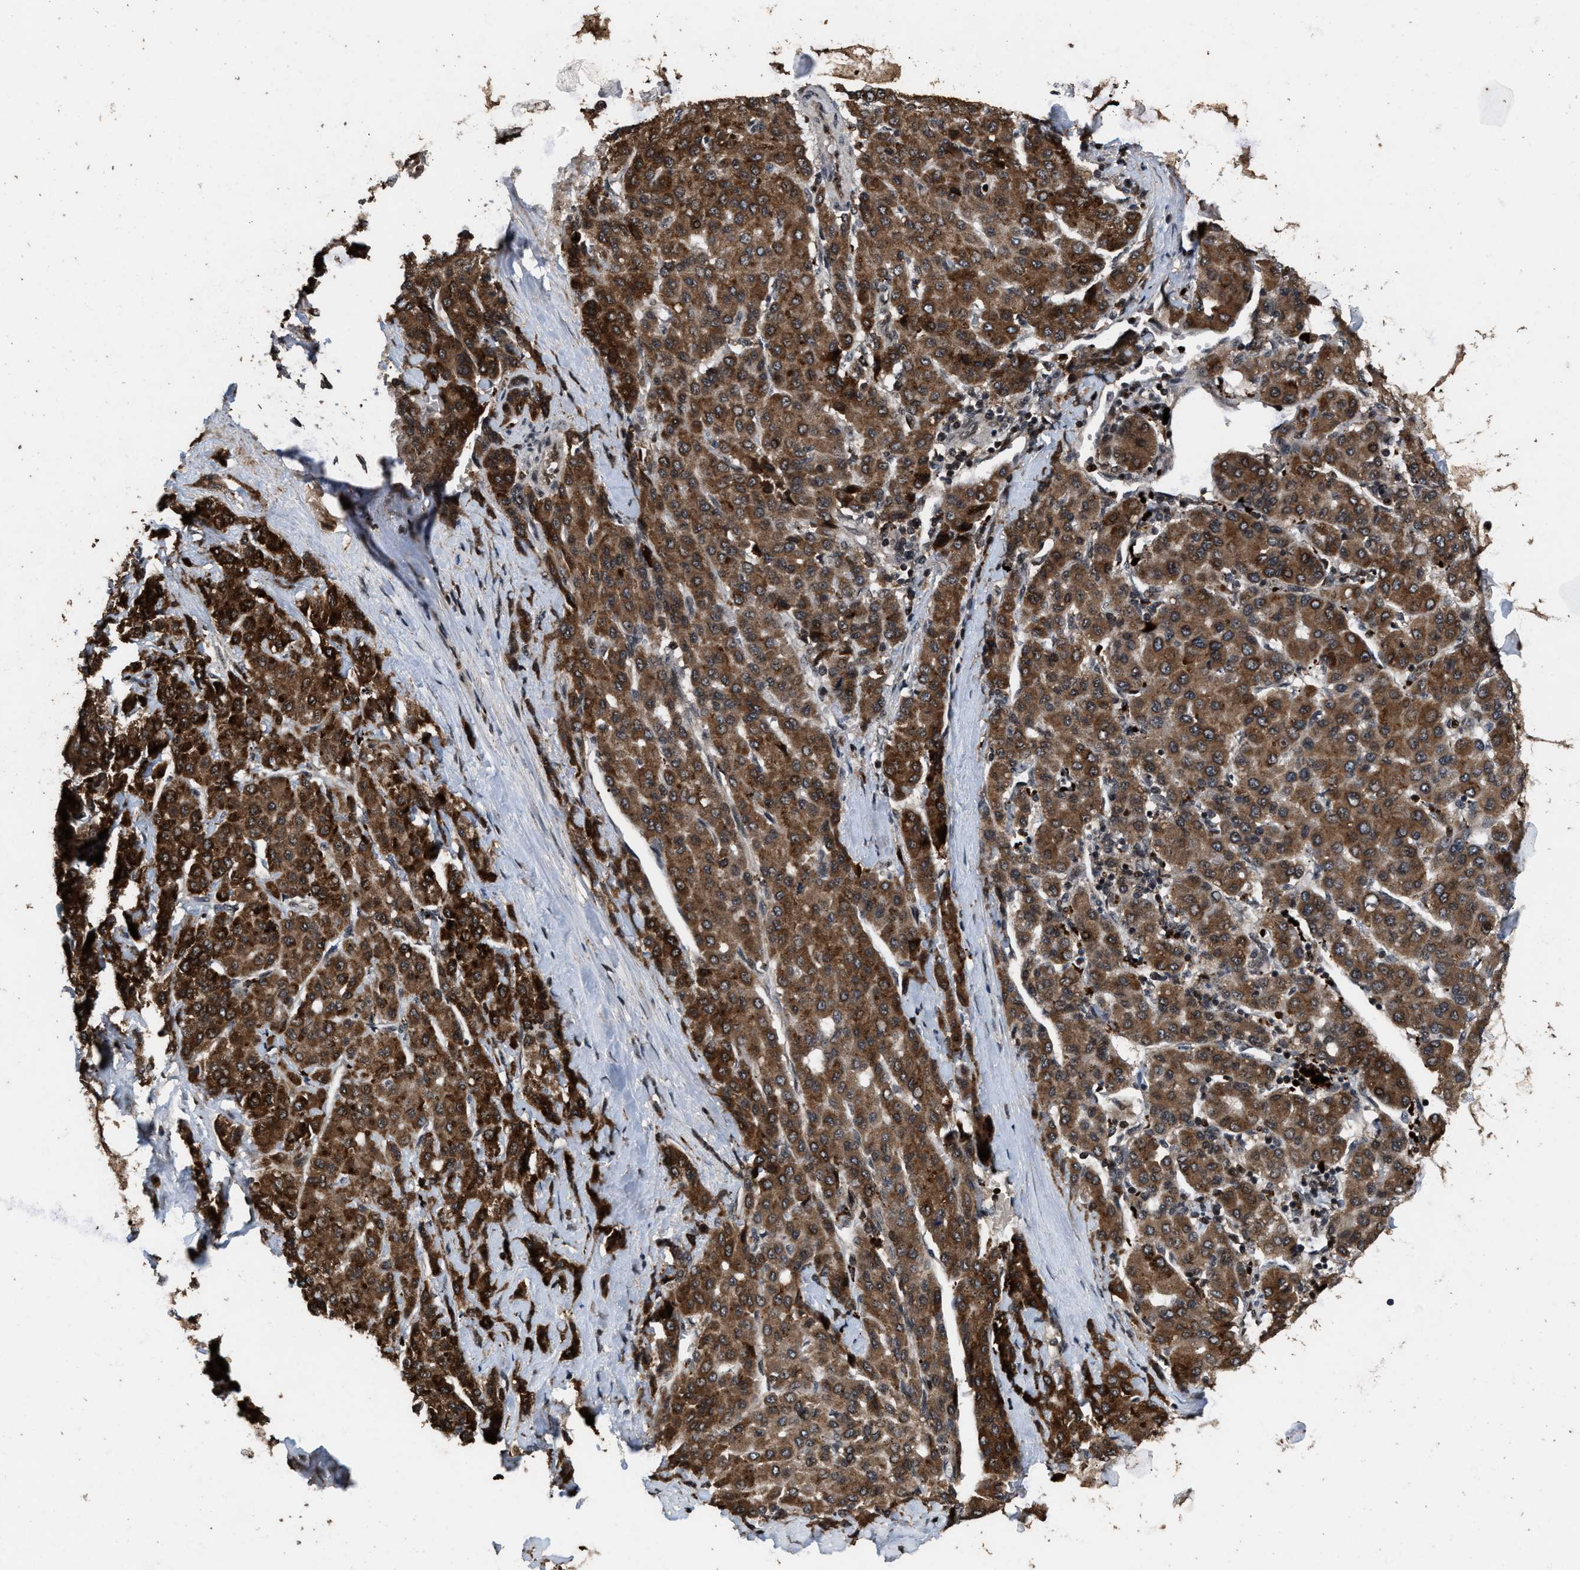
{"staining": {"intensity": "strong", "quantity": ">75%", "location": "cytoplasmic/membranous"}, "tissue": "liver cancer", "cell_type": "Tumor cells", "image_type": "cancer", "snomed": [{"axis": "morphology", "description": "Carcinoma, Hepatocellular, NOS"}, {"axis": "topography", "description": "Liver"}], "caption": "A brown stain shows strong cytoplasmic/membranous expression of a protein in liver cancer tumor cells. (DAB (3,3'-diaminobenzidine) = brown stain, brightfield microscopy at high magnification).", "gene": "HAUS6", "patient": {"sex": "male", "age": 65}}